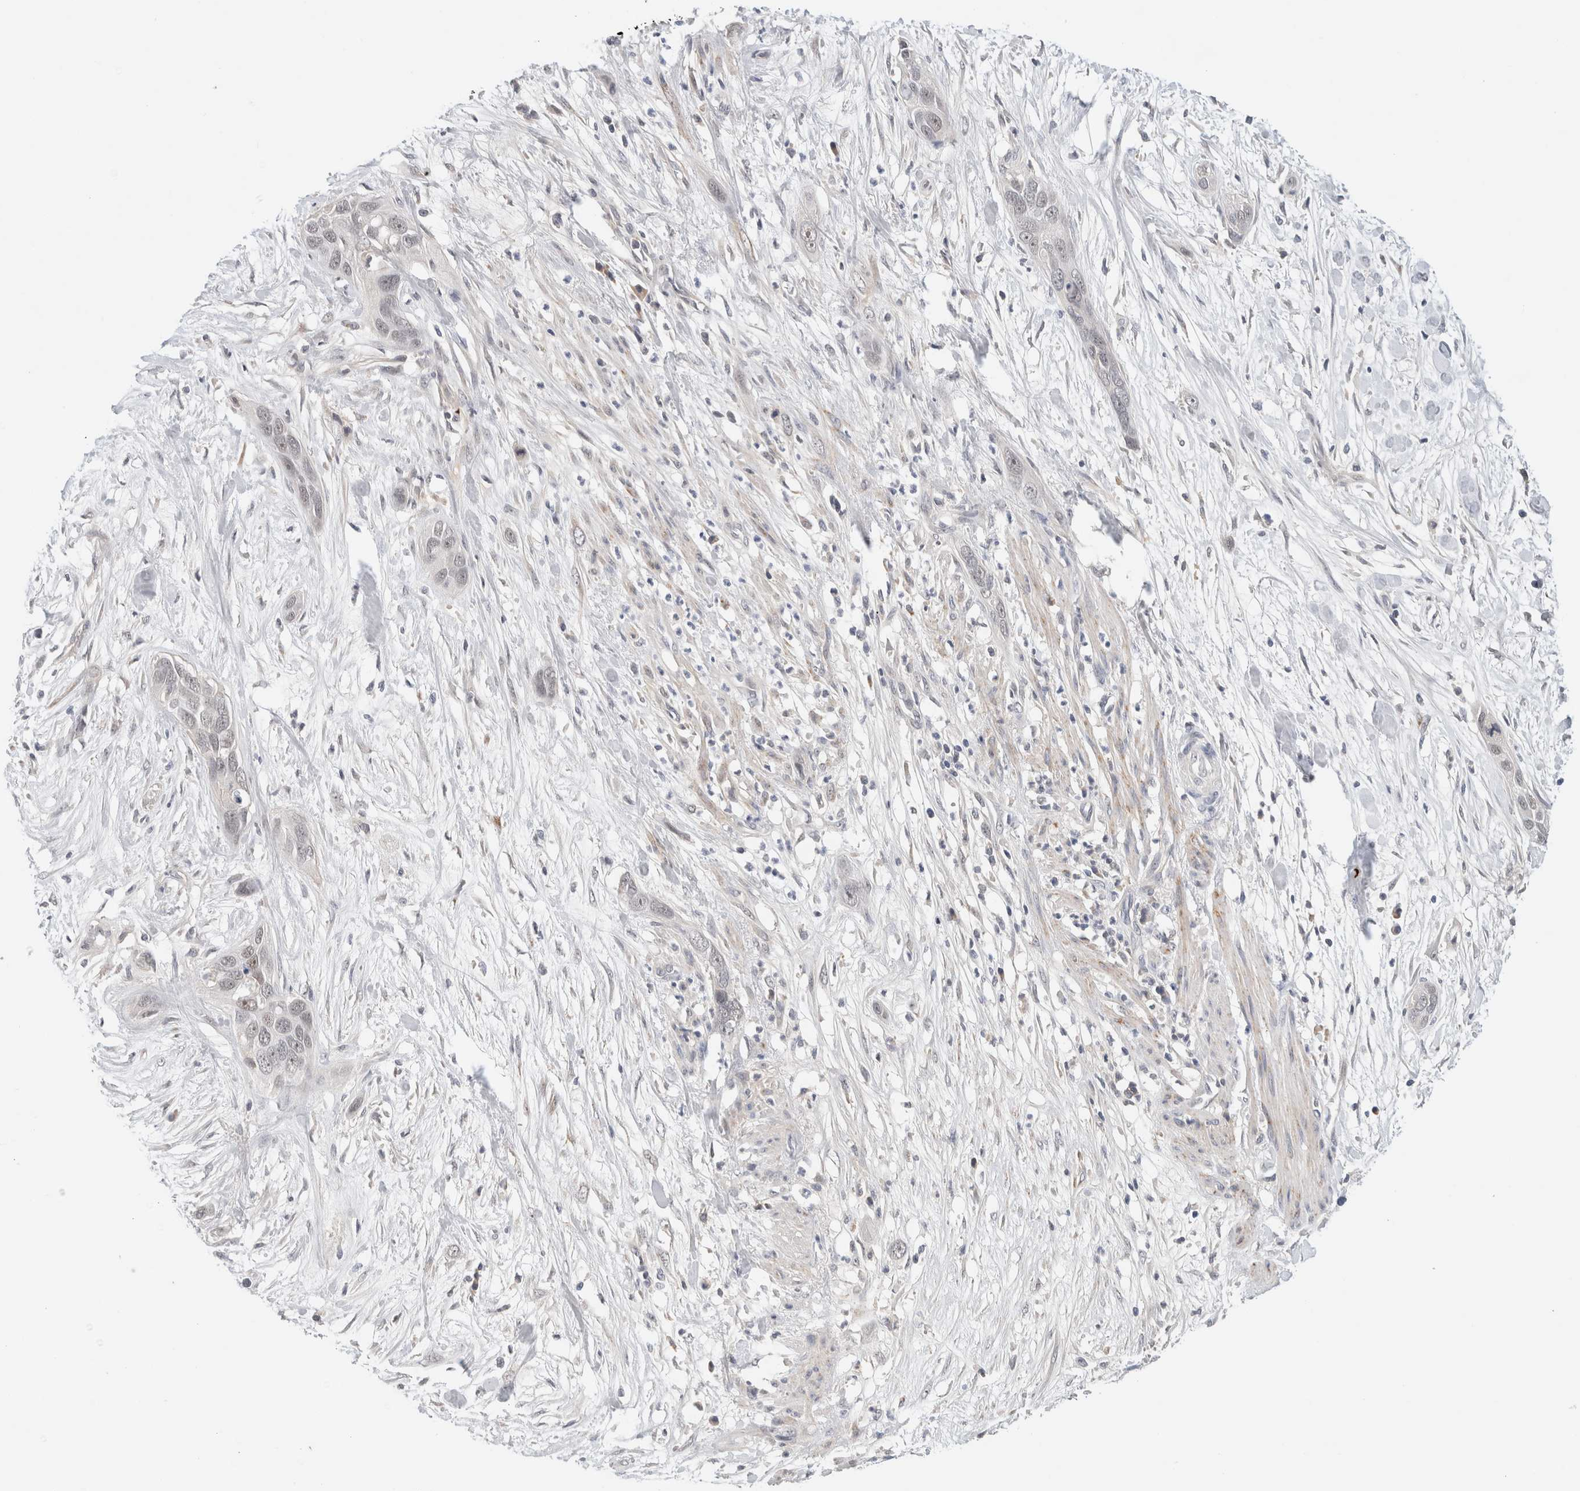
{"staining": {"intensity": "weak", "quantity": "<25%", "location": "nuclear"}, "tissue": "pancreatic cancer", "cell_type": "Tumor cells", "image_type": "cancer", "snomed": [{"axis": "morphology", "description": "Adenocarcinoma, NOS"}, {"axis": "topography", "description": "Pancreas"}], "caption": "A micrograph of pancreatic cancer (adenocarcinoma) stained for a protein shows no brown staining in tumor cells.", "gene": "HCN3", "patient": {"sex": "female", "age": 60}}